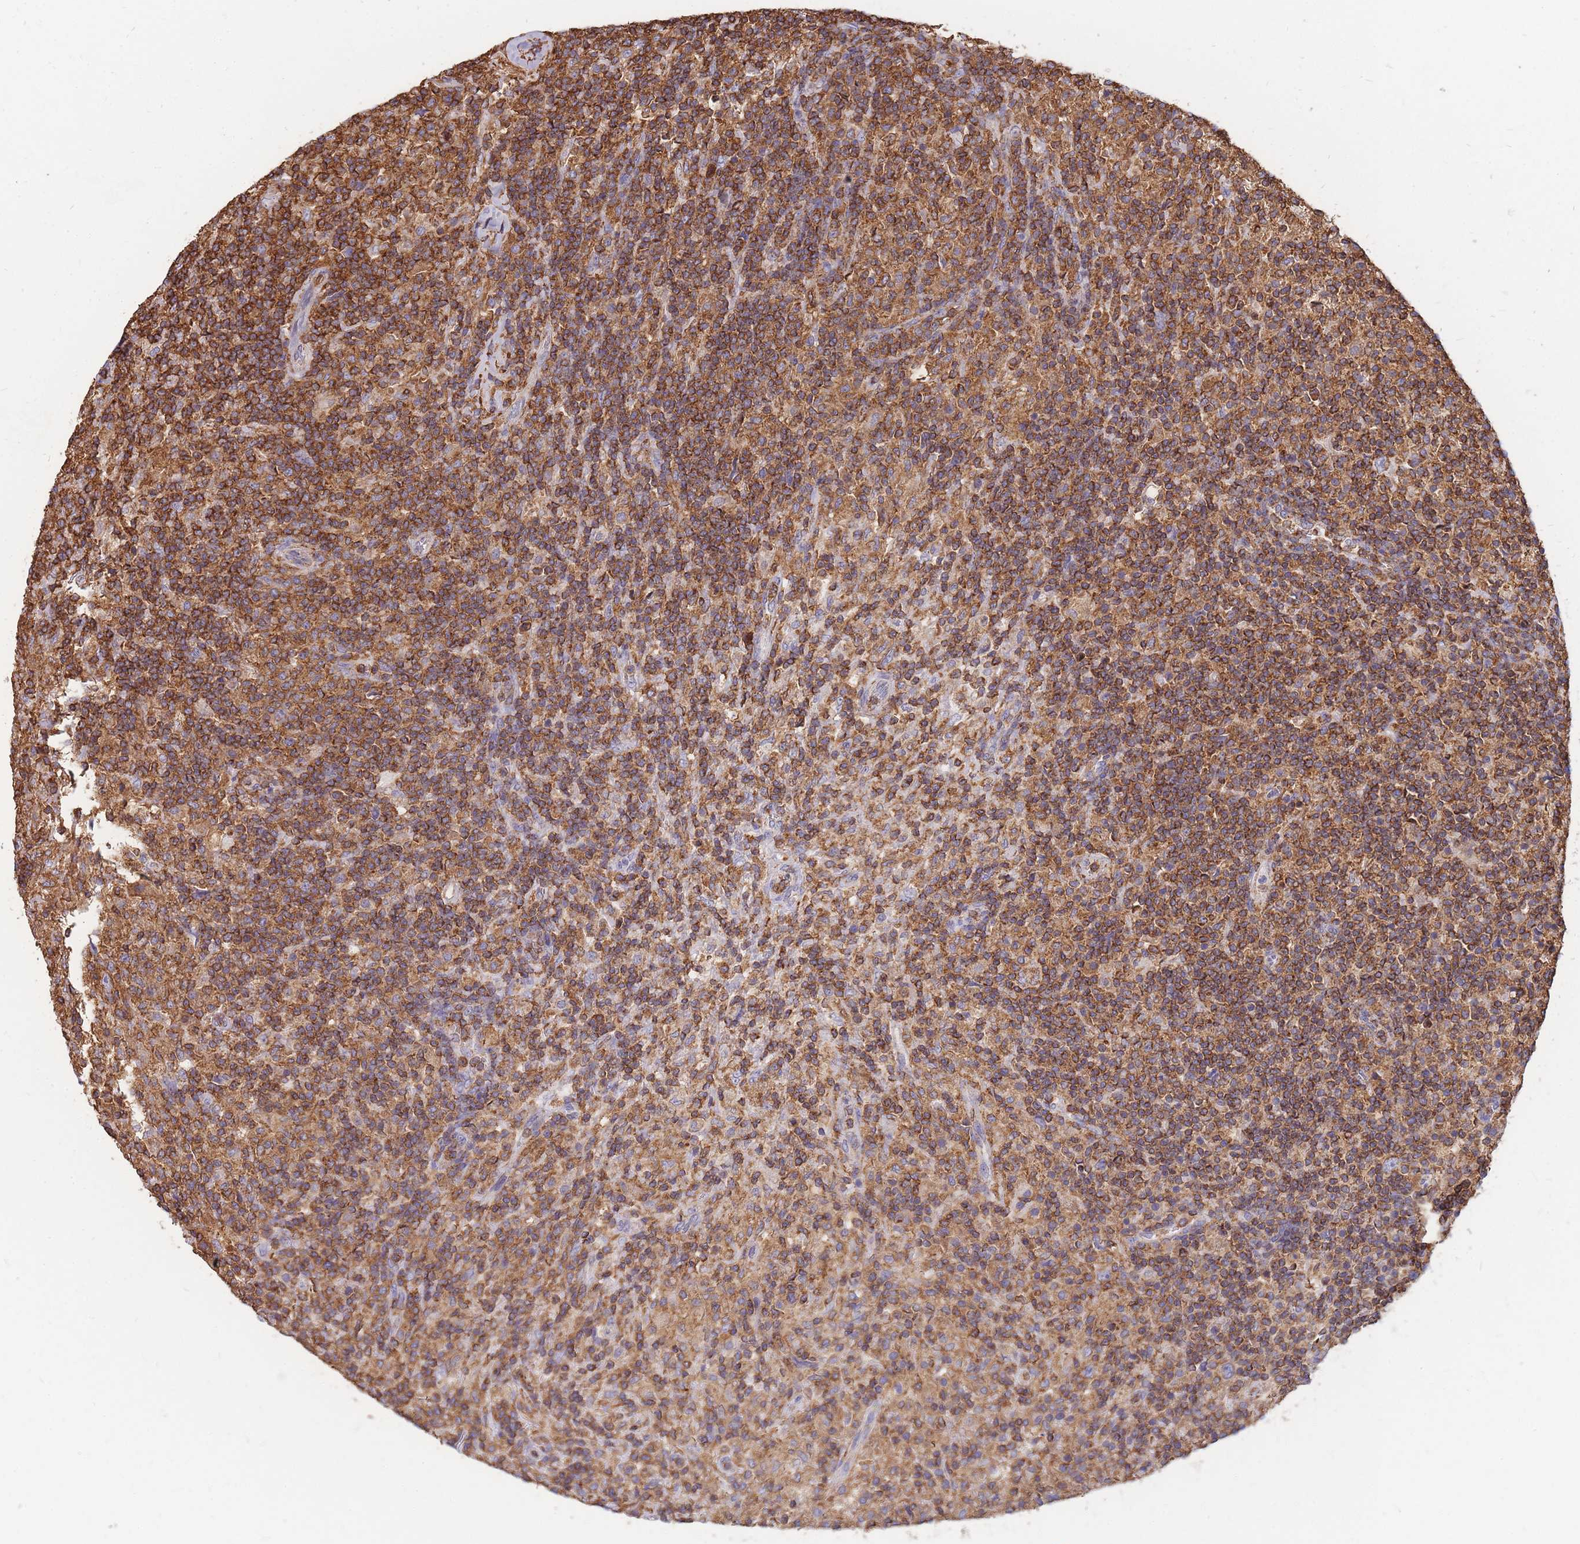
{"staining": {"intensity": "moderate", "quantity": ">75%", "location": "cytoplasmic/membranous"}, "tissue": "lymphoma", "cell_type": "Tumor cells", "image_type": "cancer", "snomed": [{"axis": "morphology", "description": "Hodgkin's disease, NOS"}, {"axis": "topography", "description": "Lymph node"}], "caption": "Immunohistochemical staining of human Hodgkin's disease demonstrates moderate cytoplasmic/membranous protein expression in about >75% of tumor cells.", "gene": "MRPL54", "patient": {"sex": "male", "age": 70}}